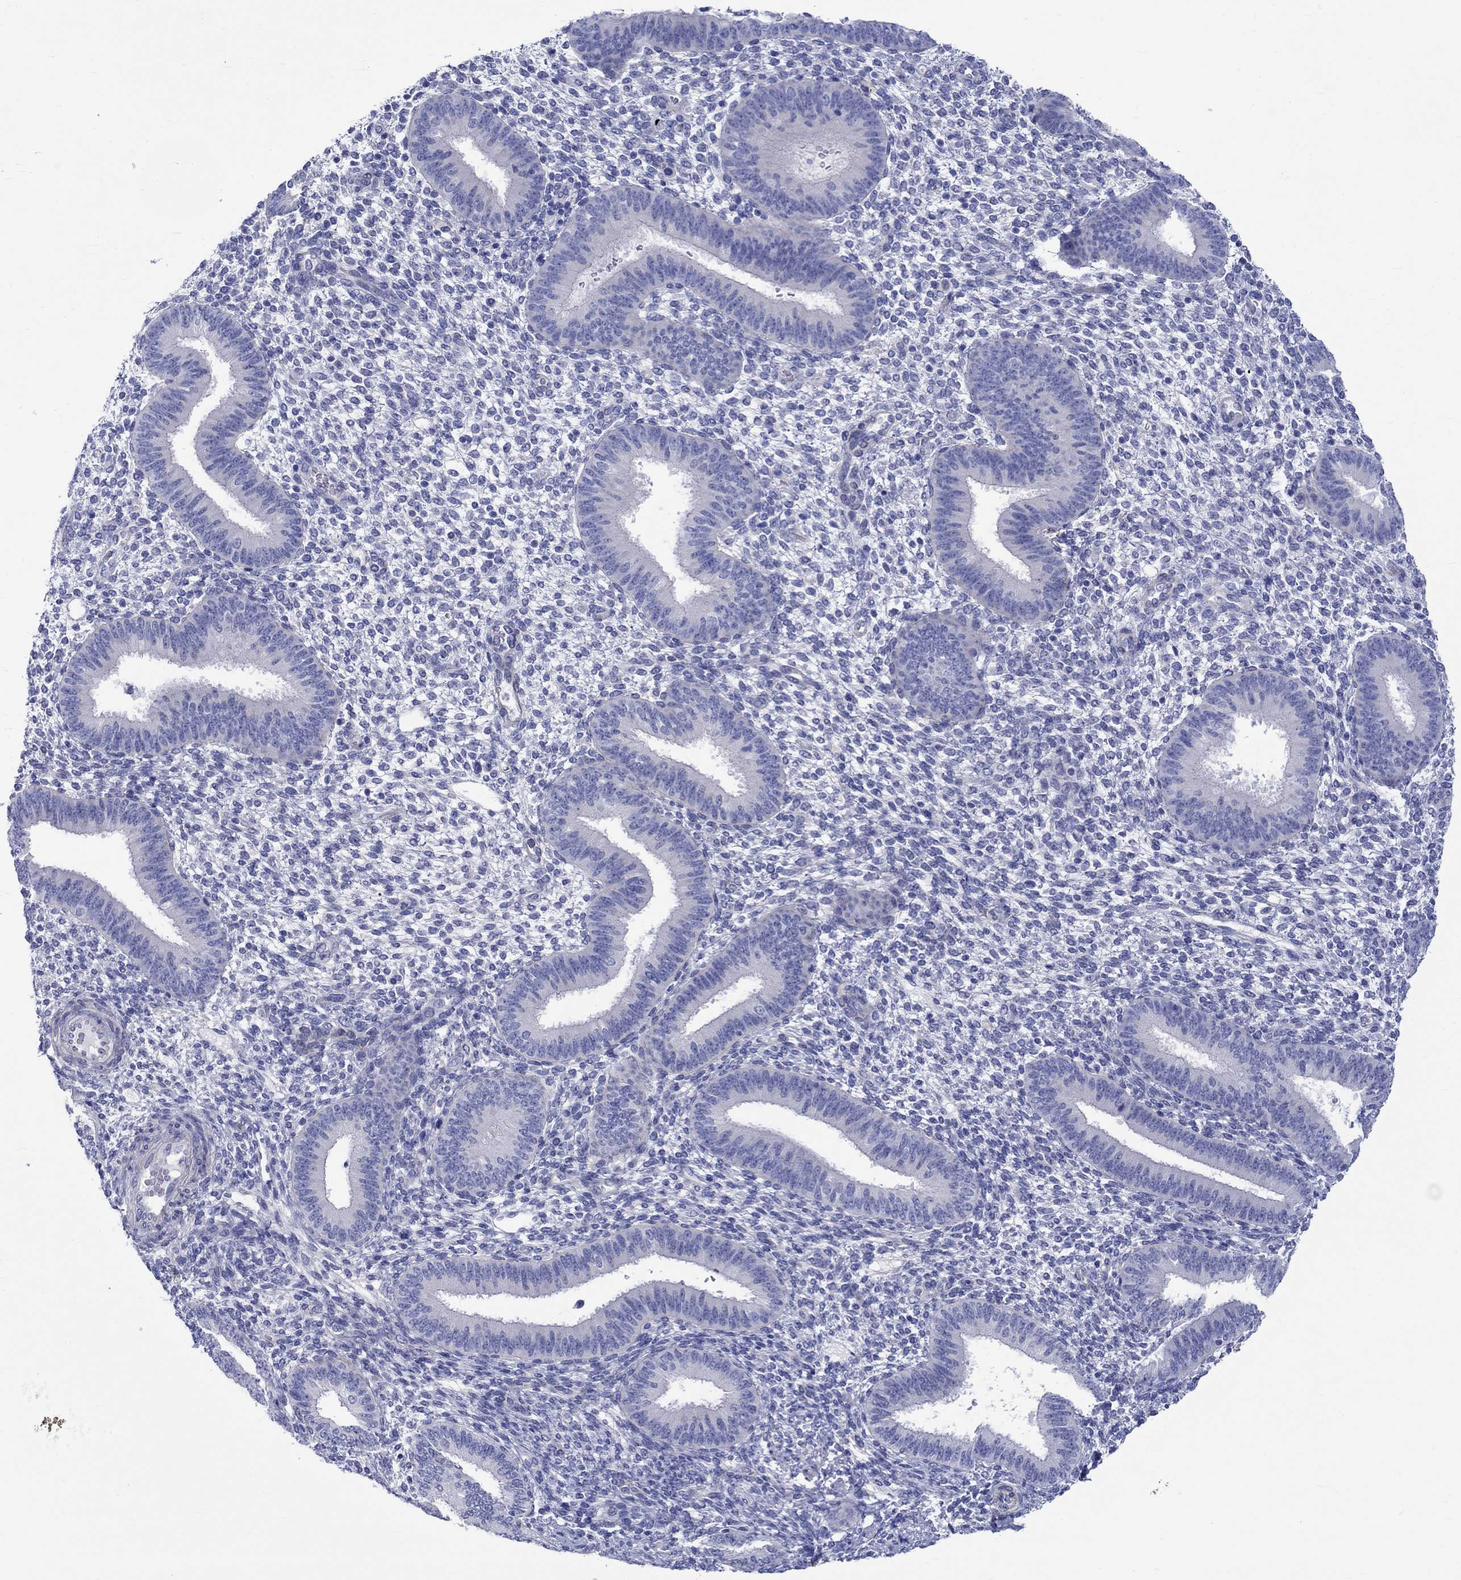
{"staining": {"intensity": "negative", "quantity": "none", "location": "none"}, "tissue": "endometrium", "cell_type": "Cells in endometrial stroma", "image_type": "normal", "snomed": [{"axis": "morphology", "description": "Normal tissue, NOS"}, {"axis": "topography", "description": "Endometrium"}], "caption": "This micrograph is of unremarkable endometrium stained with immunohistochemistry (IHC) to label a protein in brown with the nuclei are counter-stained blue. There is no expression in cells in endometrial stroma. Brightfield microscopy of immunohistochemistry stained with DAB (brown) and hematoxylin (blue), captured at high magnification.", "gene": "SH2D7", "patient": {"sex": "female", "age": 39}}